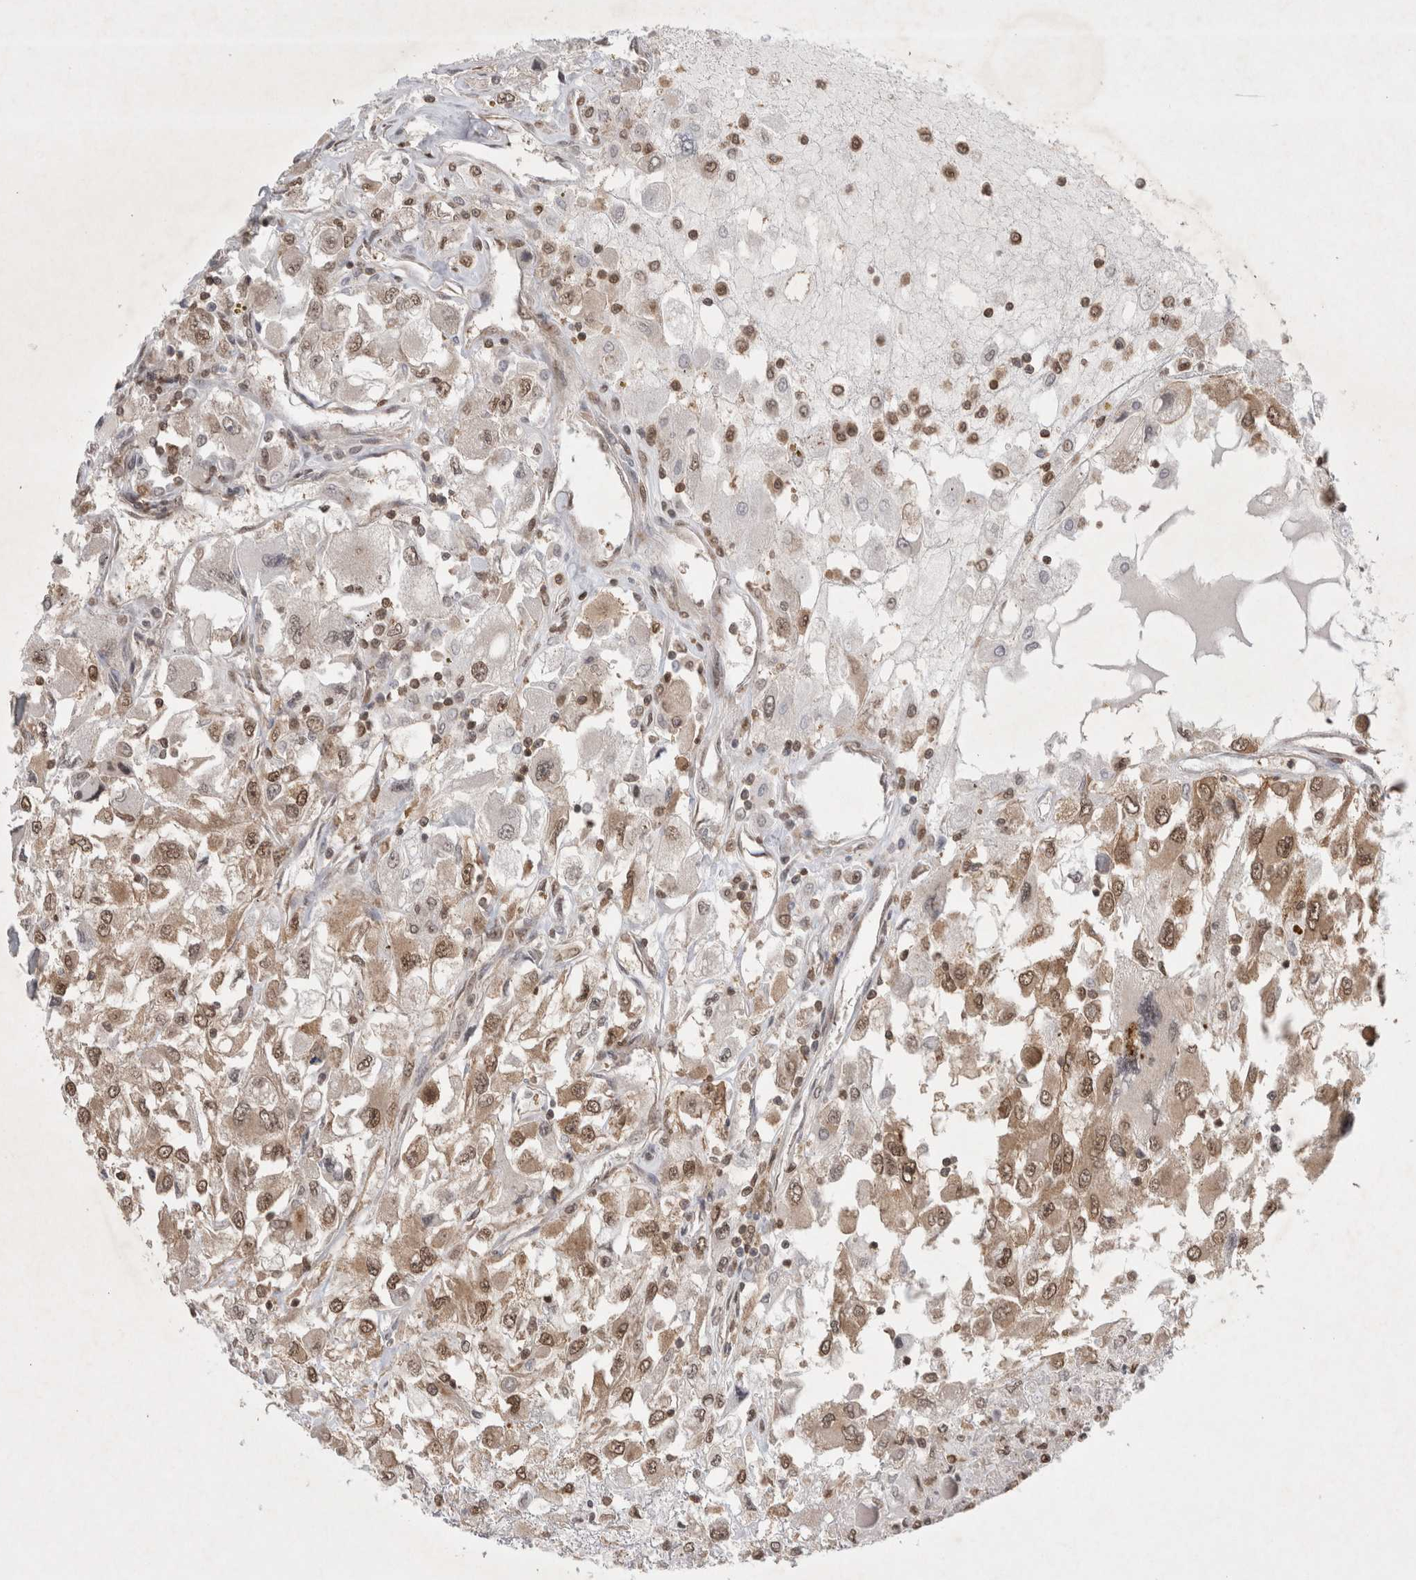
{"staining": {"intensity": "moderate", "quantity": "25%-75%", "location": "cytoplasmic/membranous,nuclear"}, "tissue": "renal cancer", "cell_type": "Tumor cells", "image_type": "cancer", "snomed": [{"axis": "morphology", "description": "Adenocarcinoma, NOS"}, {"axis": "topography", "description": "Kidney"}], "caption": "A high-resolution micrograph shows IHC staining of adenocarcinoma (renal), which demonstrates moderate cytoplasmic/membranous and nuclear staining in approximately 25%-75% of tumor cells. Nuclei are stained in blue.", "gene": "WIPF2", "patient": {"sex": "female", "age": 52}}